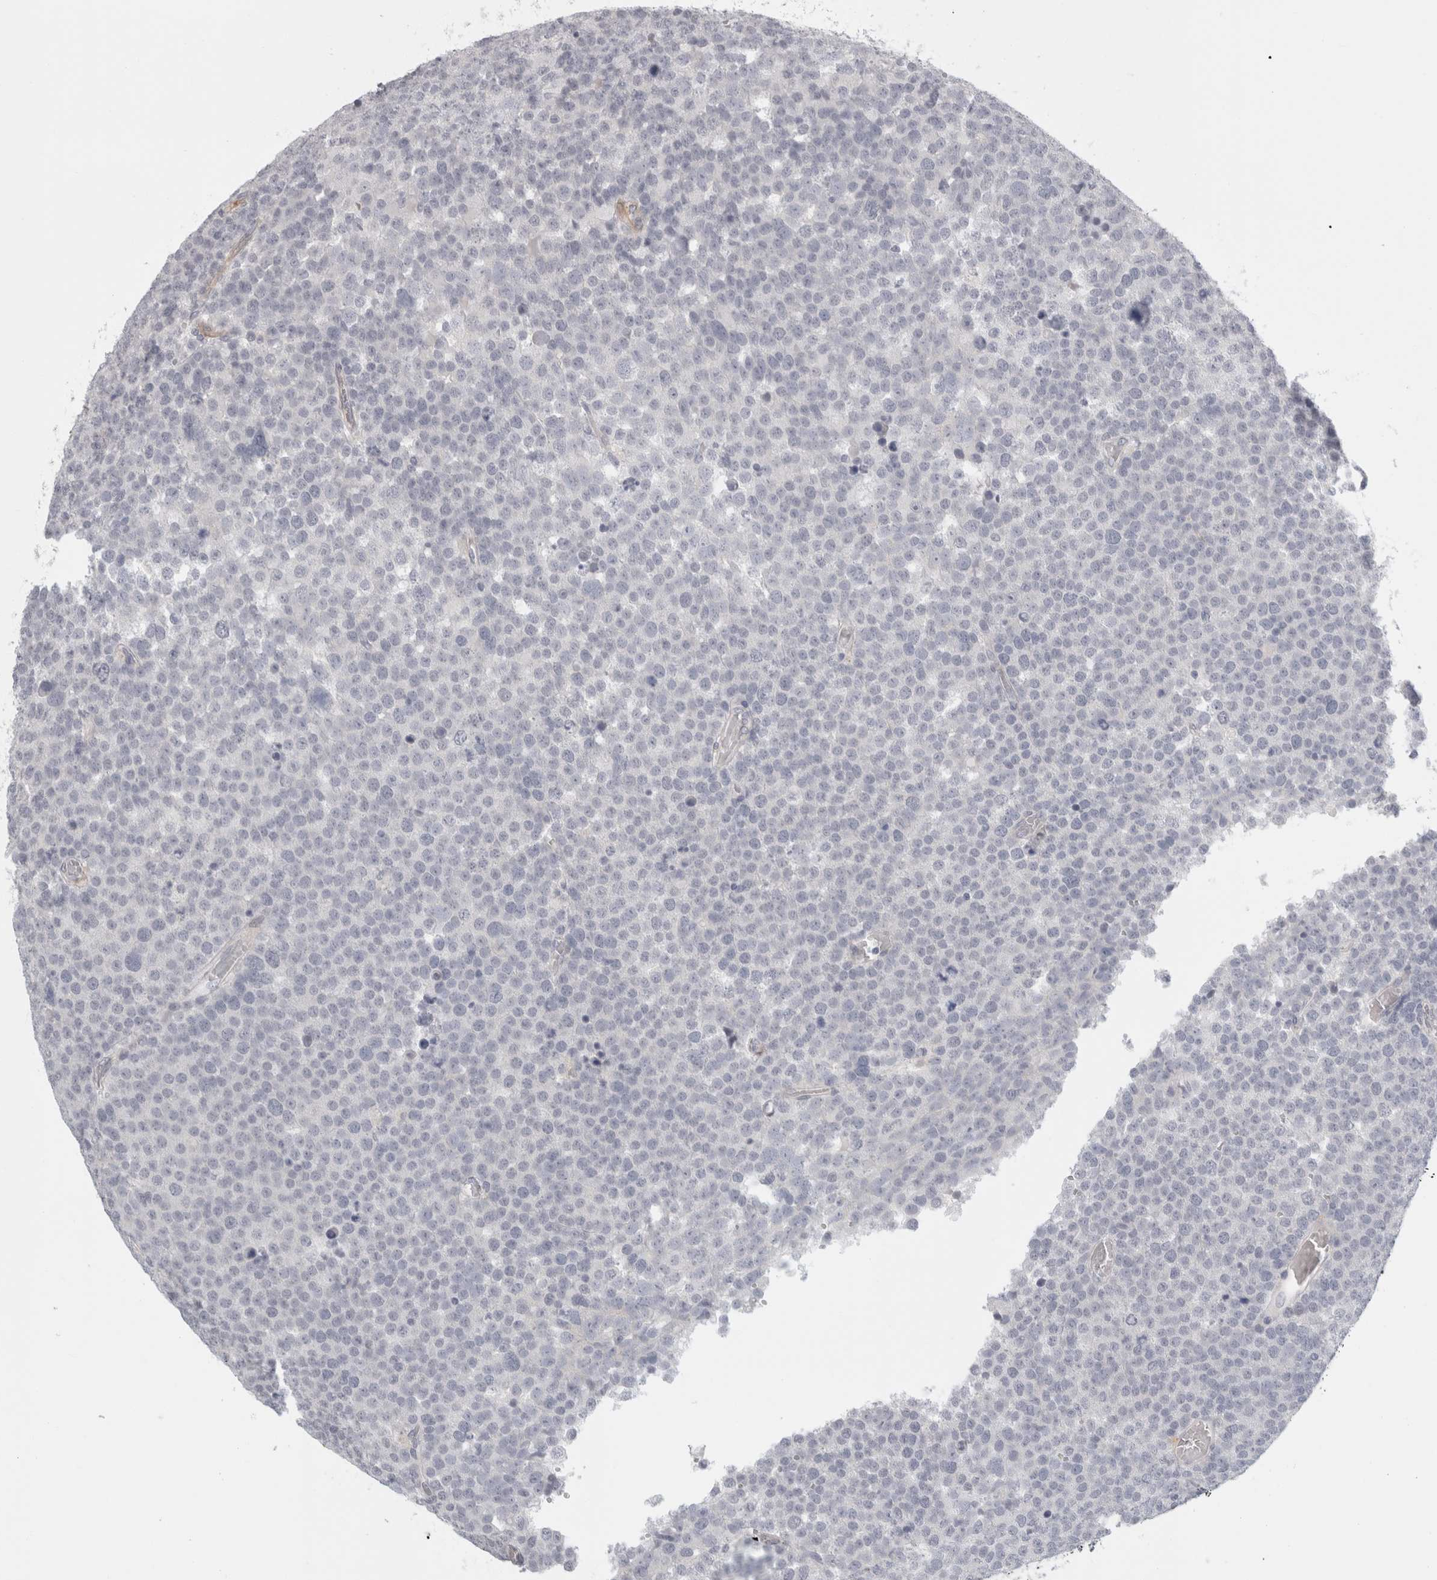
{"staining": {"intensity": "negative", "quantity": "none", "location": "none"}, "tissue": "testis cancer", "cell_type": "Tumor cells", "image_type": "cancer", "snomed": [{"axis": "morphology", "description": "Seminoma, NOS"}, {"axis": "topography", "description": "Testis"}], "caption": "DAB (3,3'-diaminobenzidine) immunohistochemical staining of seminoma (testis) reveals no significant expression in tumor cells. Brightfield microscopy of immunohistochemistry stained with DAB (3,3'-diaminobenzidine) (brown) and hematoxylin (blue), captured at high magnification.", "gene": "FBLIM1", "patient": {"sex": "male", "age": 71}}